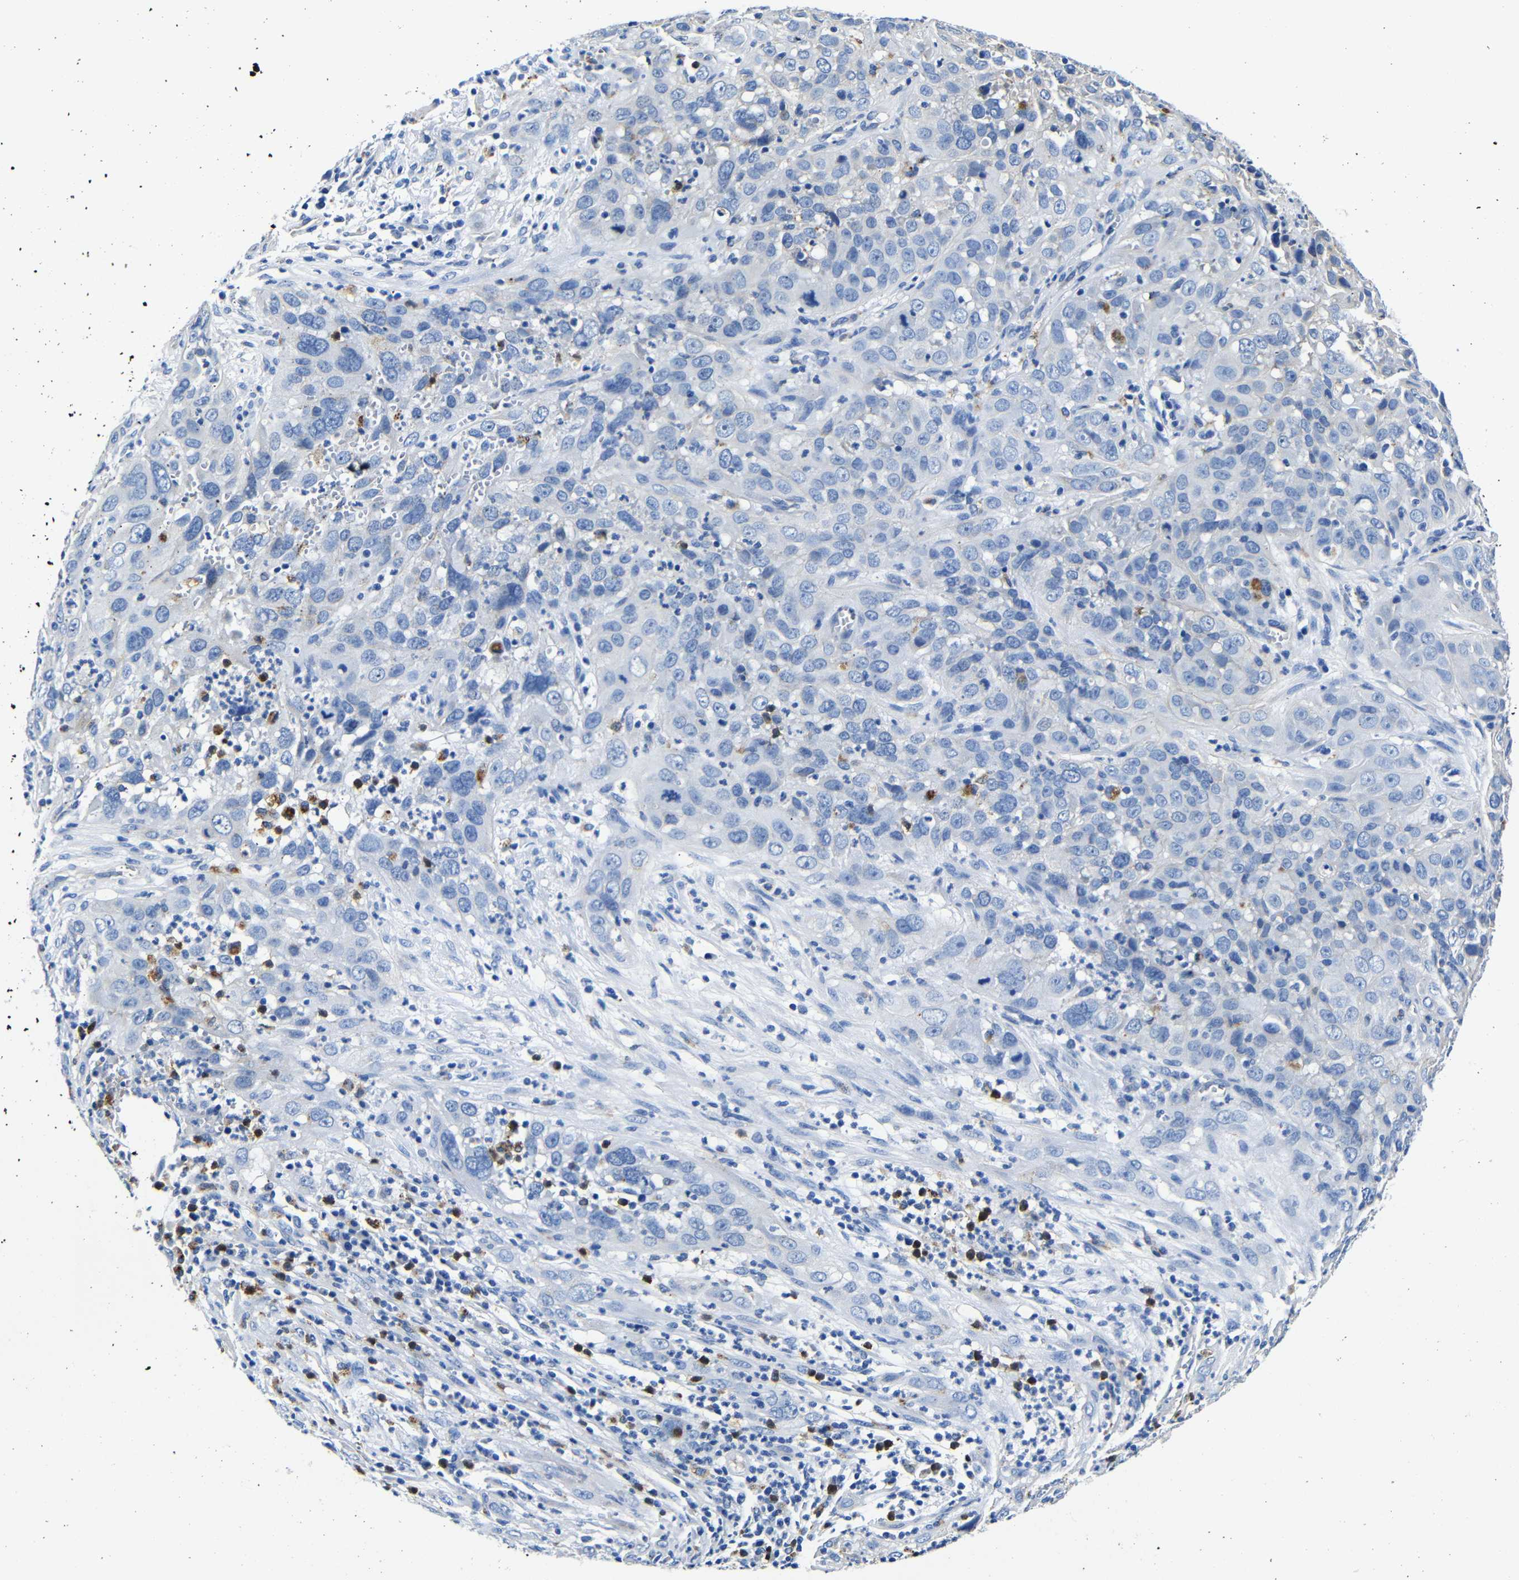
{"staining": {"intensity": "negative", "quantity": "none", "location": "none"}, "tissue": "cervical cancer", "cell_type": "Tumor cells", "image_type": "cancer", "snomed": [{"axis": "morphology", "description": "Squamous cell carcinoma, NOS"}, {"axis": "topography", "description": "Cervix"}], "caption": "Tumor cells are negative for protein expression in human squamous cell carcinoma (cervical). (Brightfield microscopy of DAB (3,3'-diaminobenzidine) immunohistochemistry at high magnification).", "gene": "GIMAP2", "patient": {"sex": "female", "age": 32}}